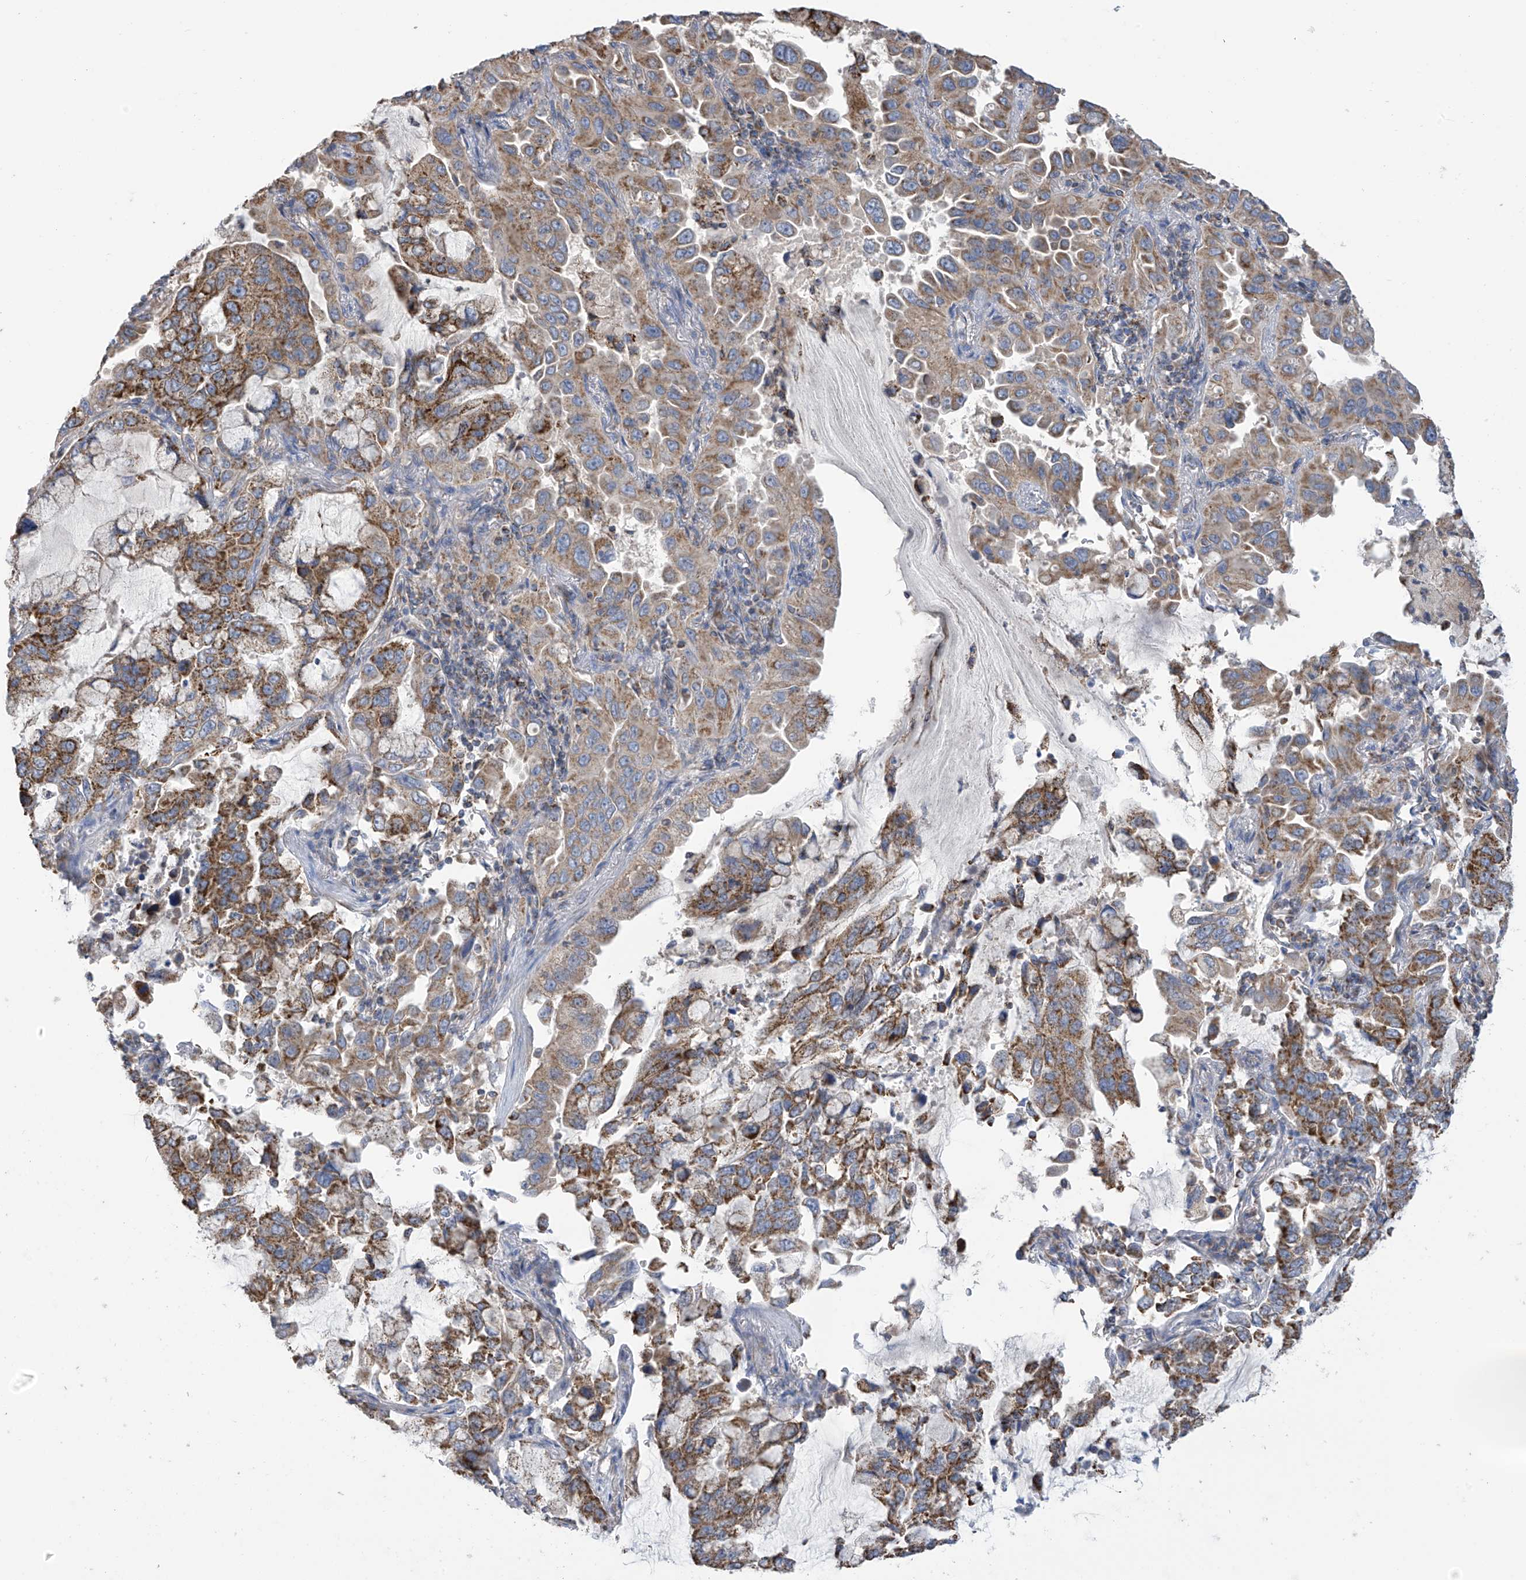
{"staining": {"intensity": "moderate", "quantity": ">75%", "location": "cytoplasmic/membranous"}, "tissue": "lung cancer", "cell_type": "Tumor cells", "image_type": "cancer", "snomed": [{"axis": "morphology", "description": "Adenocarcinoma, NOS"}, {"axis": "topography", "description": "Lung"}], "caption": "A brown stain shows moderate cytoplasmic/membranous positivity of a protein in lung cancer (adenocarcinoma) tumor cells. The staining is performed using DAB (3,3'-diaminobenzidine) brown chromogen to label protein expression. The nuclei are counter-stained blue using hematoxylin.", "gene": "PNPT1", "patient": {"sex": "male", "age": 64}}